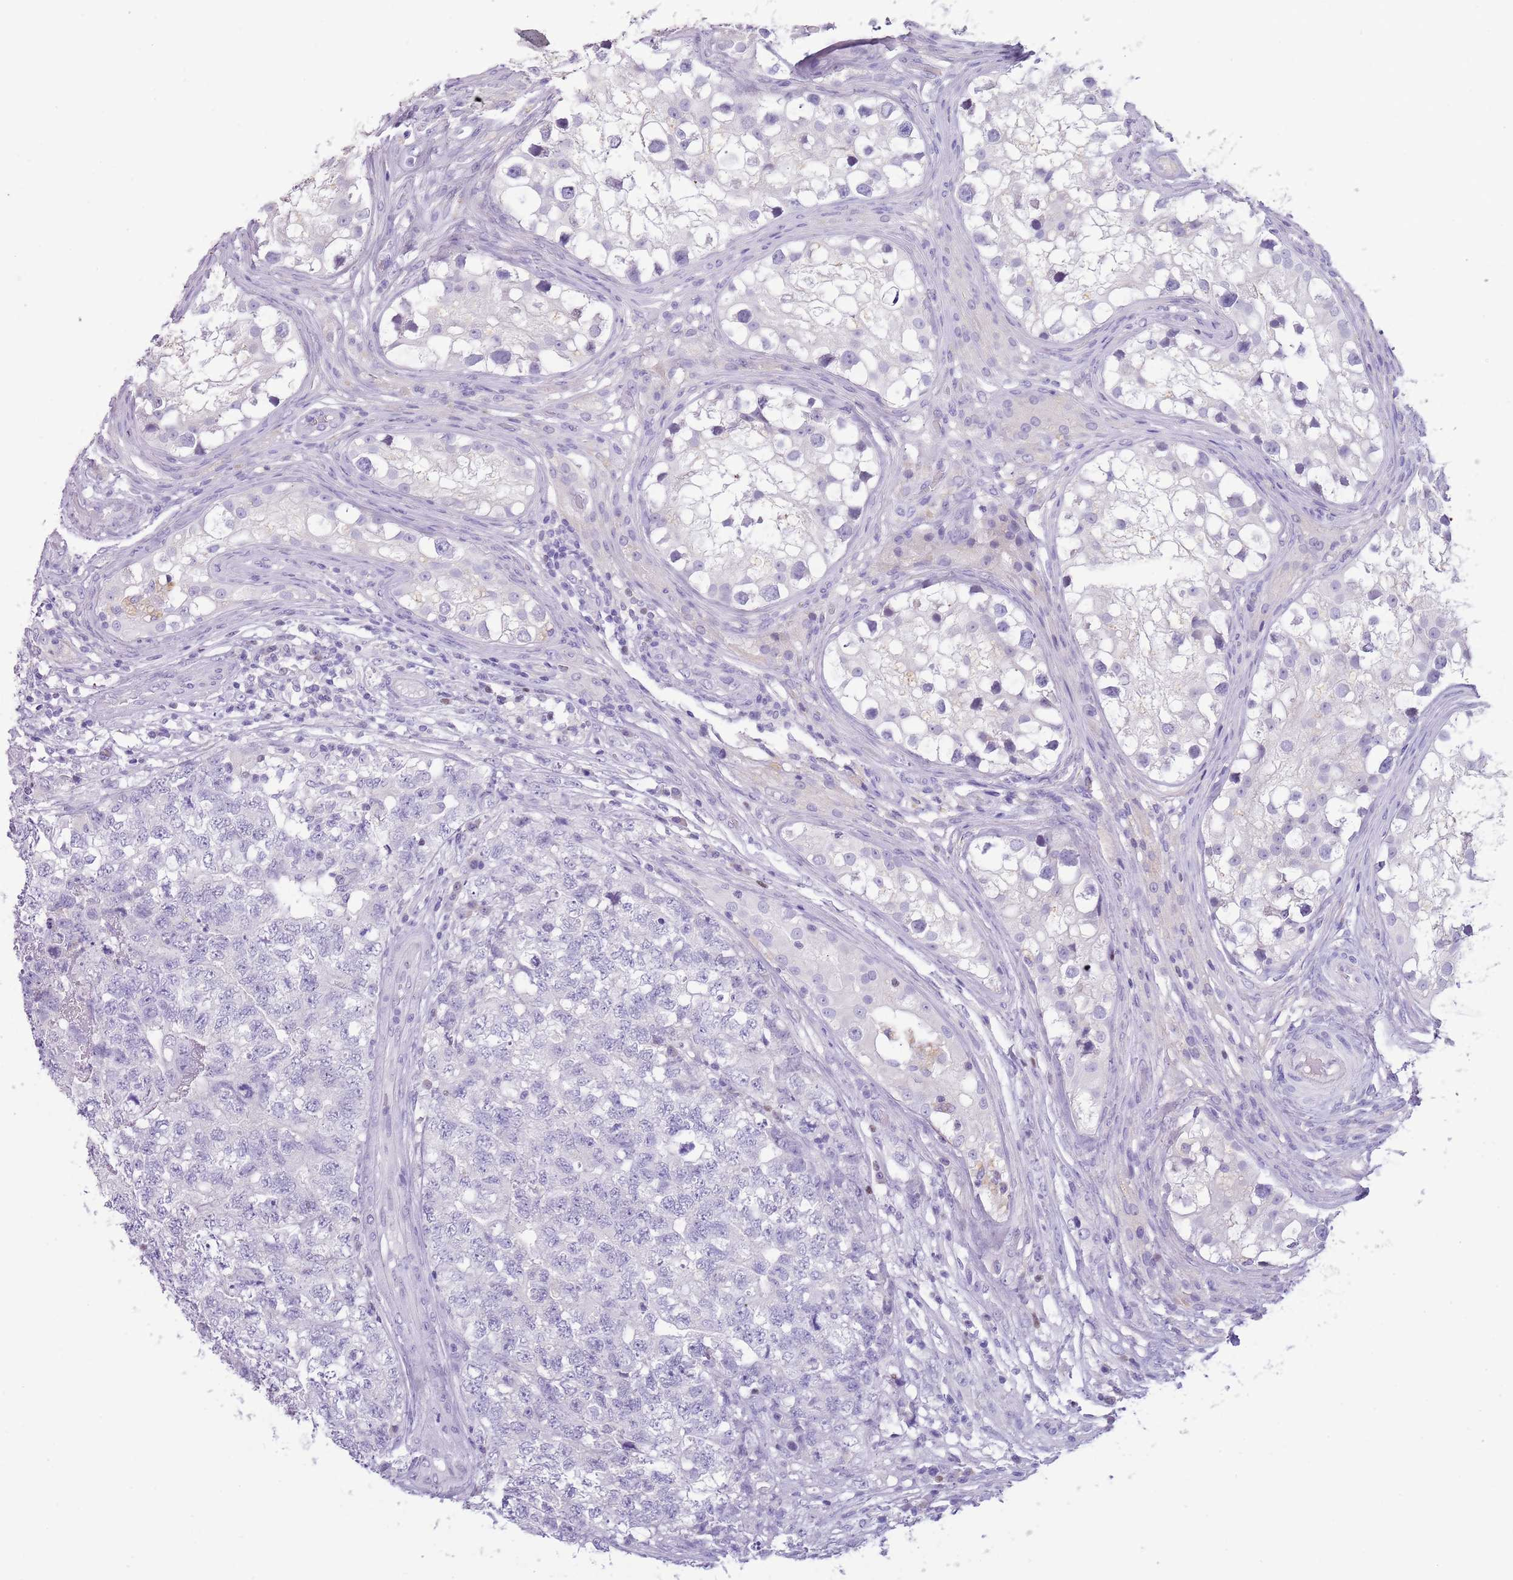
{"staining": {"intensity": "negative", "quantity": "none", "location": "none"}, "tissue": "testis cancer", "cell_type": "Tumor cells", "image_type": "cancer", "snomed": [{"axis": "morphology", "description": "Carcinoma, Embryonal, NOS"}, {"axis": "topography", "description": "Testis"}], "caption": "DAB (3,3'-diaminobenzidine) immunohistochemical staining of human testis cancer exhibits no significant positivity in tumor cells. The staining is performed using DAB brown chromogen with nuclei counter-stained in using hematoxylin.", "gene": "TOX2", "patient": {"sex": "male", "age": 31}}